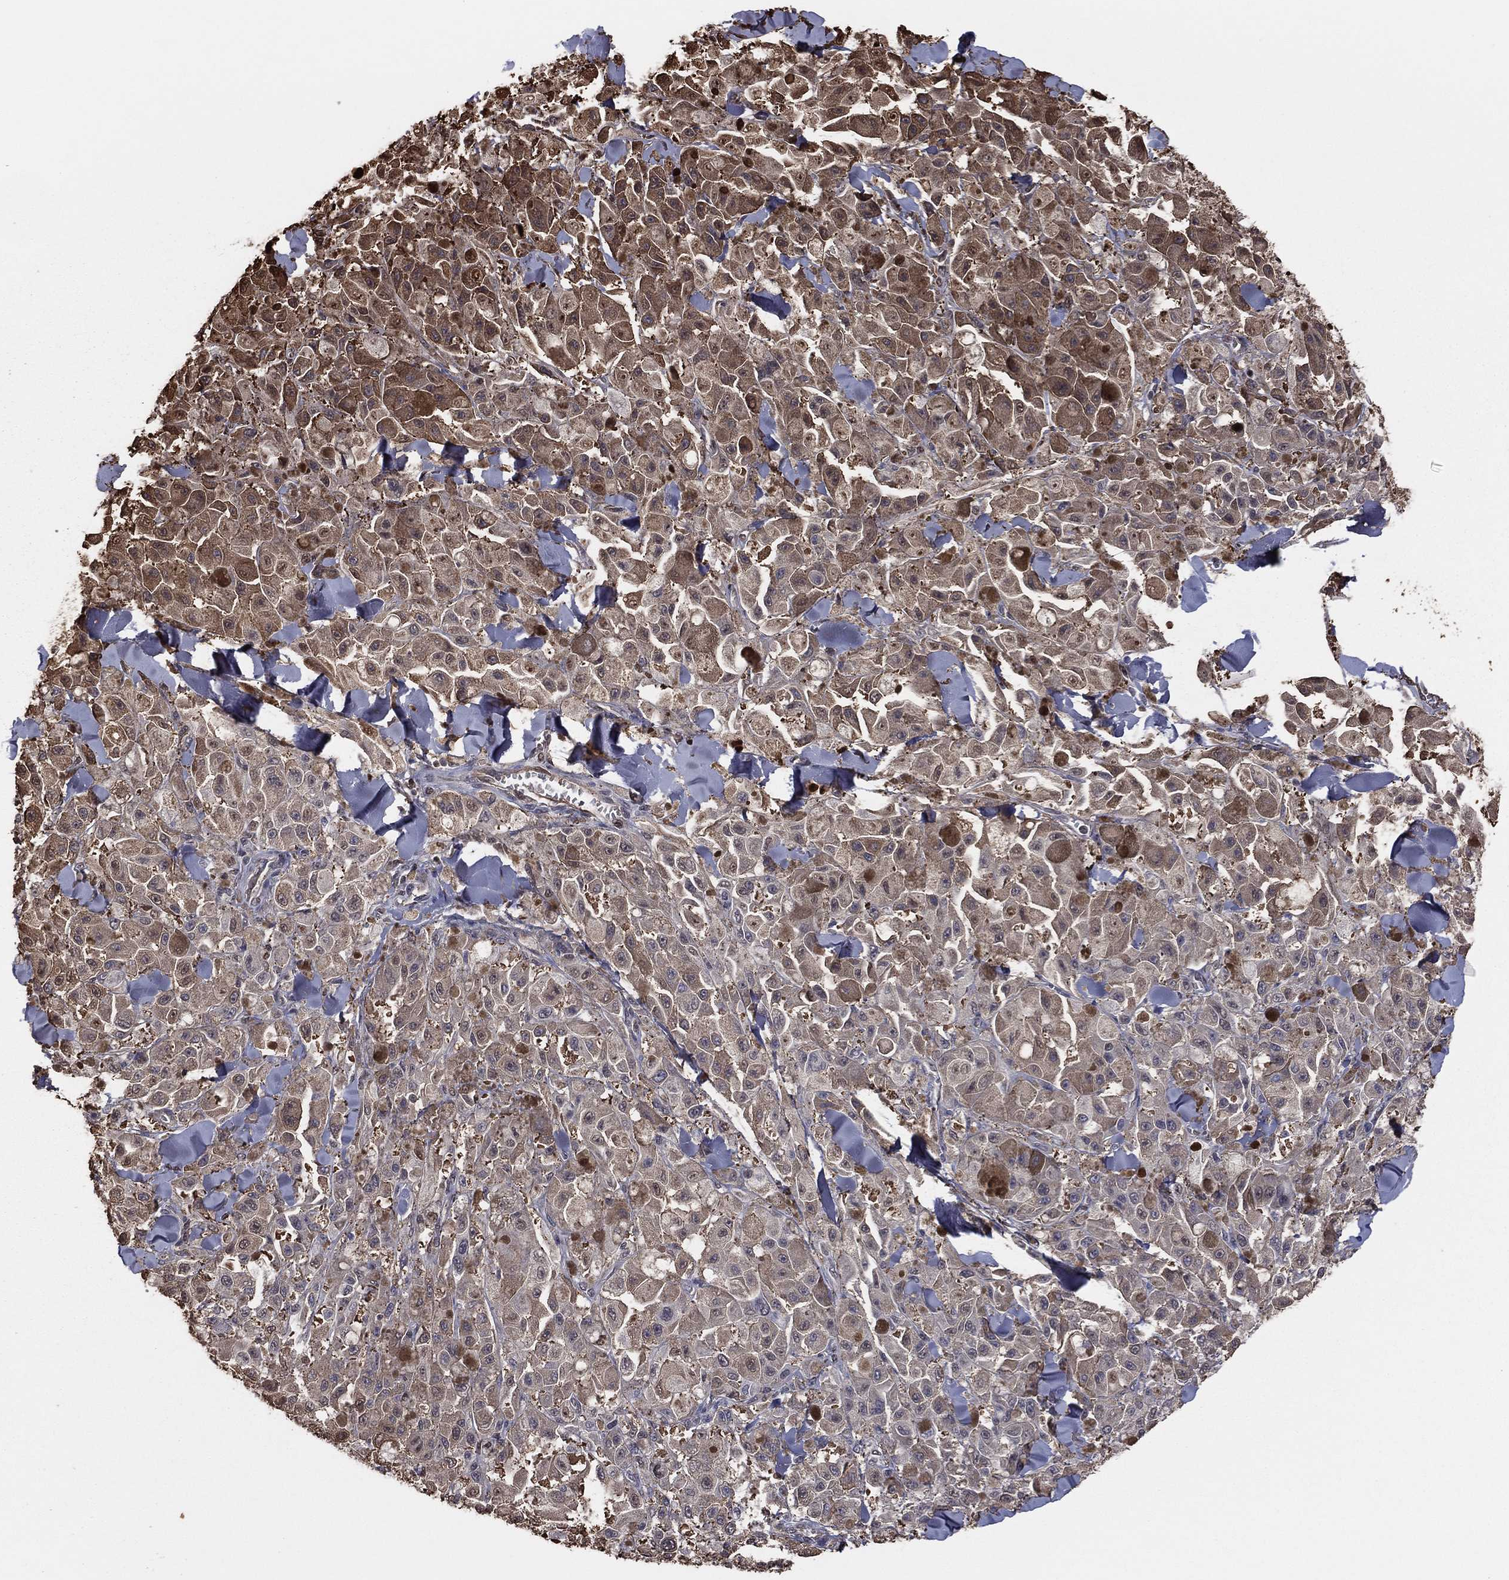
{"staining": {"intensity": "moderate", "quantity": "25%-75%", "location": "cytoplasmic/membranous"}, "tissue": "melanoma", "cell_type": "Tumor cells", "image_type": "cancer", "snomed": [{"axis": "morphology", "description": "Malignant melanoma, NOS"}, {"axis": "topography", "description": "Skin"}], "caption": "A brown stain shows moderate cytoplasmic/membranous staining of a protein in human melanoma tumor cells.", "gene": "GAPDH", "patient": {"sex": "female", "age": 58}}